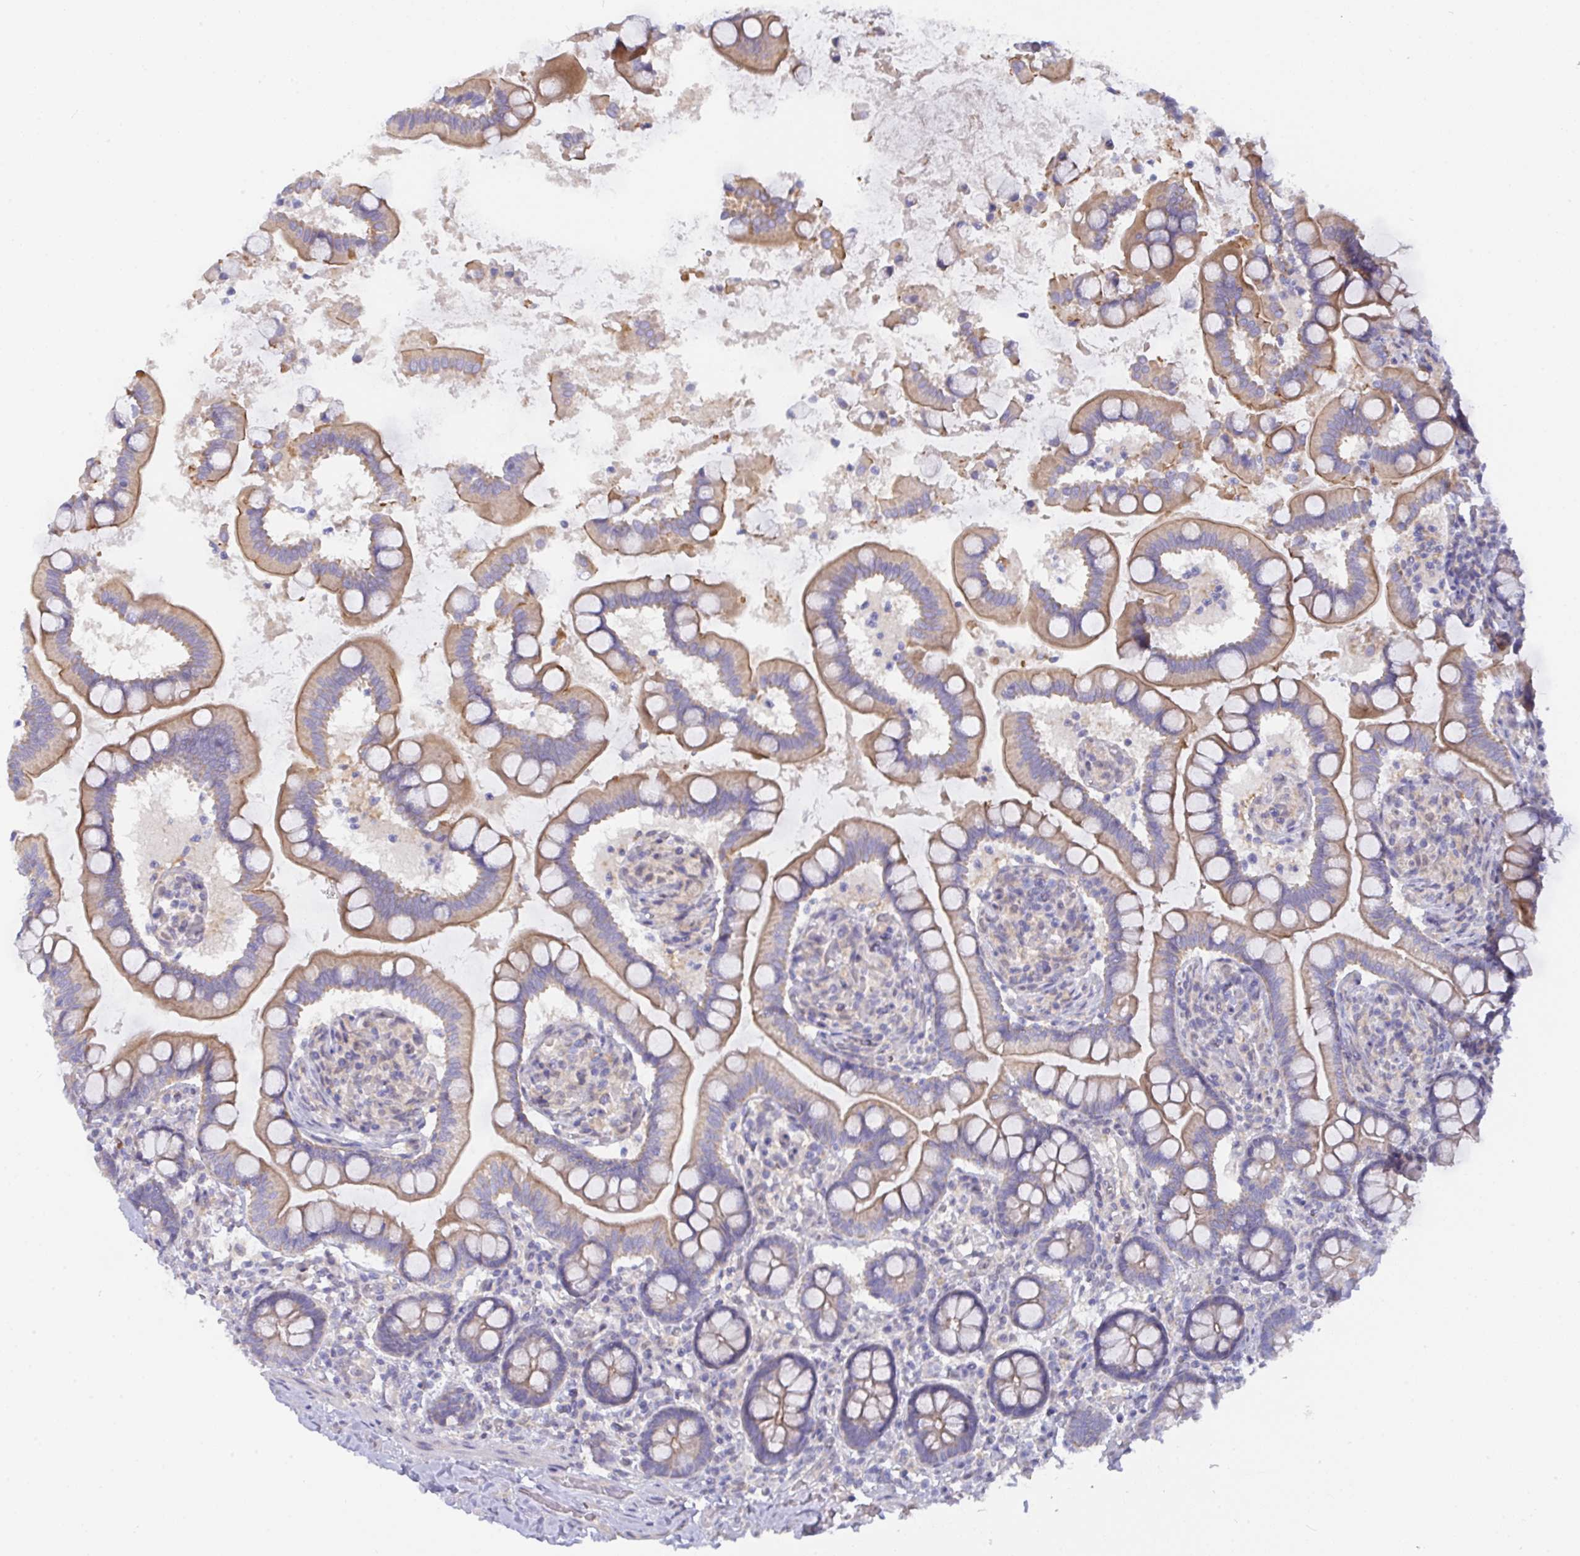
{"staining": {"intensity": "moderate", "quantity": ">75%", "location": "cytoplasmic/membranous"}, "tissue": "small intestine", "cell_type": "Glandular cells", "image_type": "normal", "snomed": [{"axis": "morphology", "description": "Normal tissue, NOS"}, {"axis": "topography", "description": "Small intestine"}], "caption": "A high-resolution photomicrograph shows IHC staining of unremarkable small intestine, which displays moderate cytoplasmic/membranous positivity in approximately >75% of glandular cells. The staining was performed using DAB (3,3'-diaminobenzidine) to visualize the protein expression in brown, while the nuclei were stained in blue with hematoxylin (Magnification: 20x).", "gene": "L3HYPDH", "patient": {"sex": "female", "age": 64}}